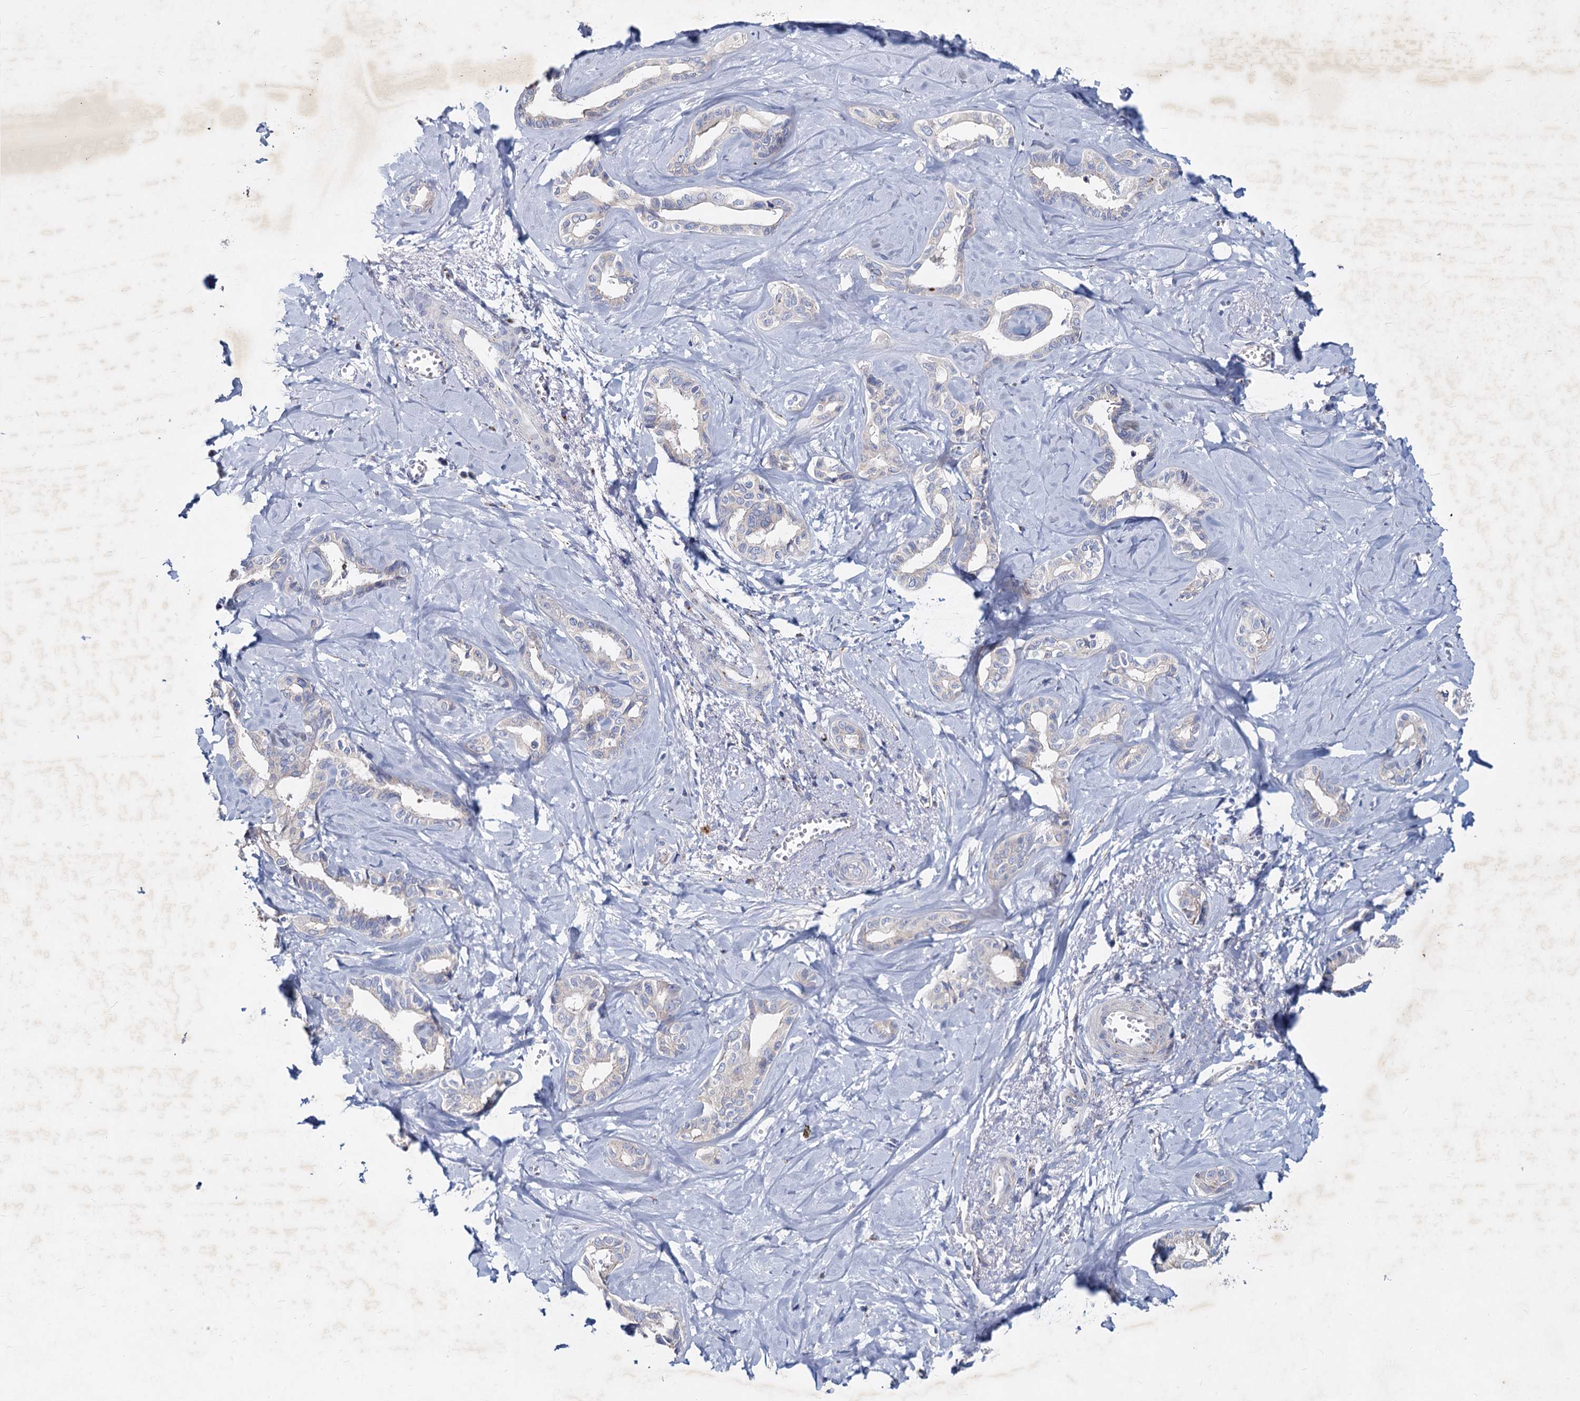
{"staining": {"intensity": "negative", "quantity": "none", "location": "none"}, "tissue": "liver cancer", "cell_type": "Tumor cells", "image_type": "cancer", "snomed": [{"axis": "morphology", "description": "Cholangiocarcinoma"}, {"axis": "topography", "description": "Liver"}], "caption": "There is no significant positivity in tumor cells of liver cancer.", "gene": "AGBL4", "patient": {"sex": "female", "age": 77}}